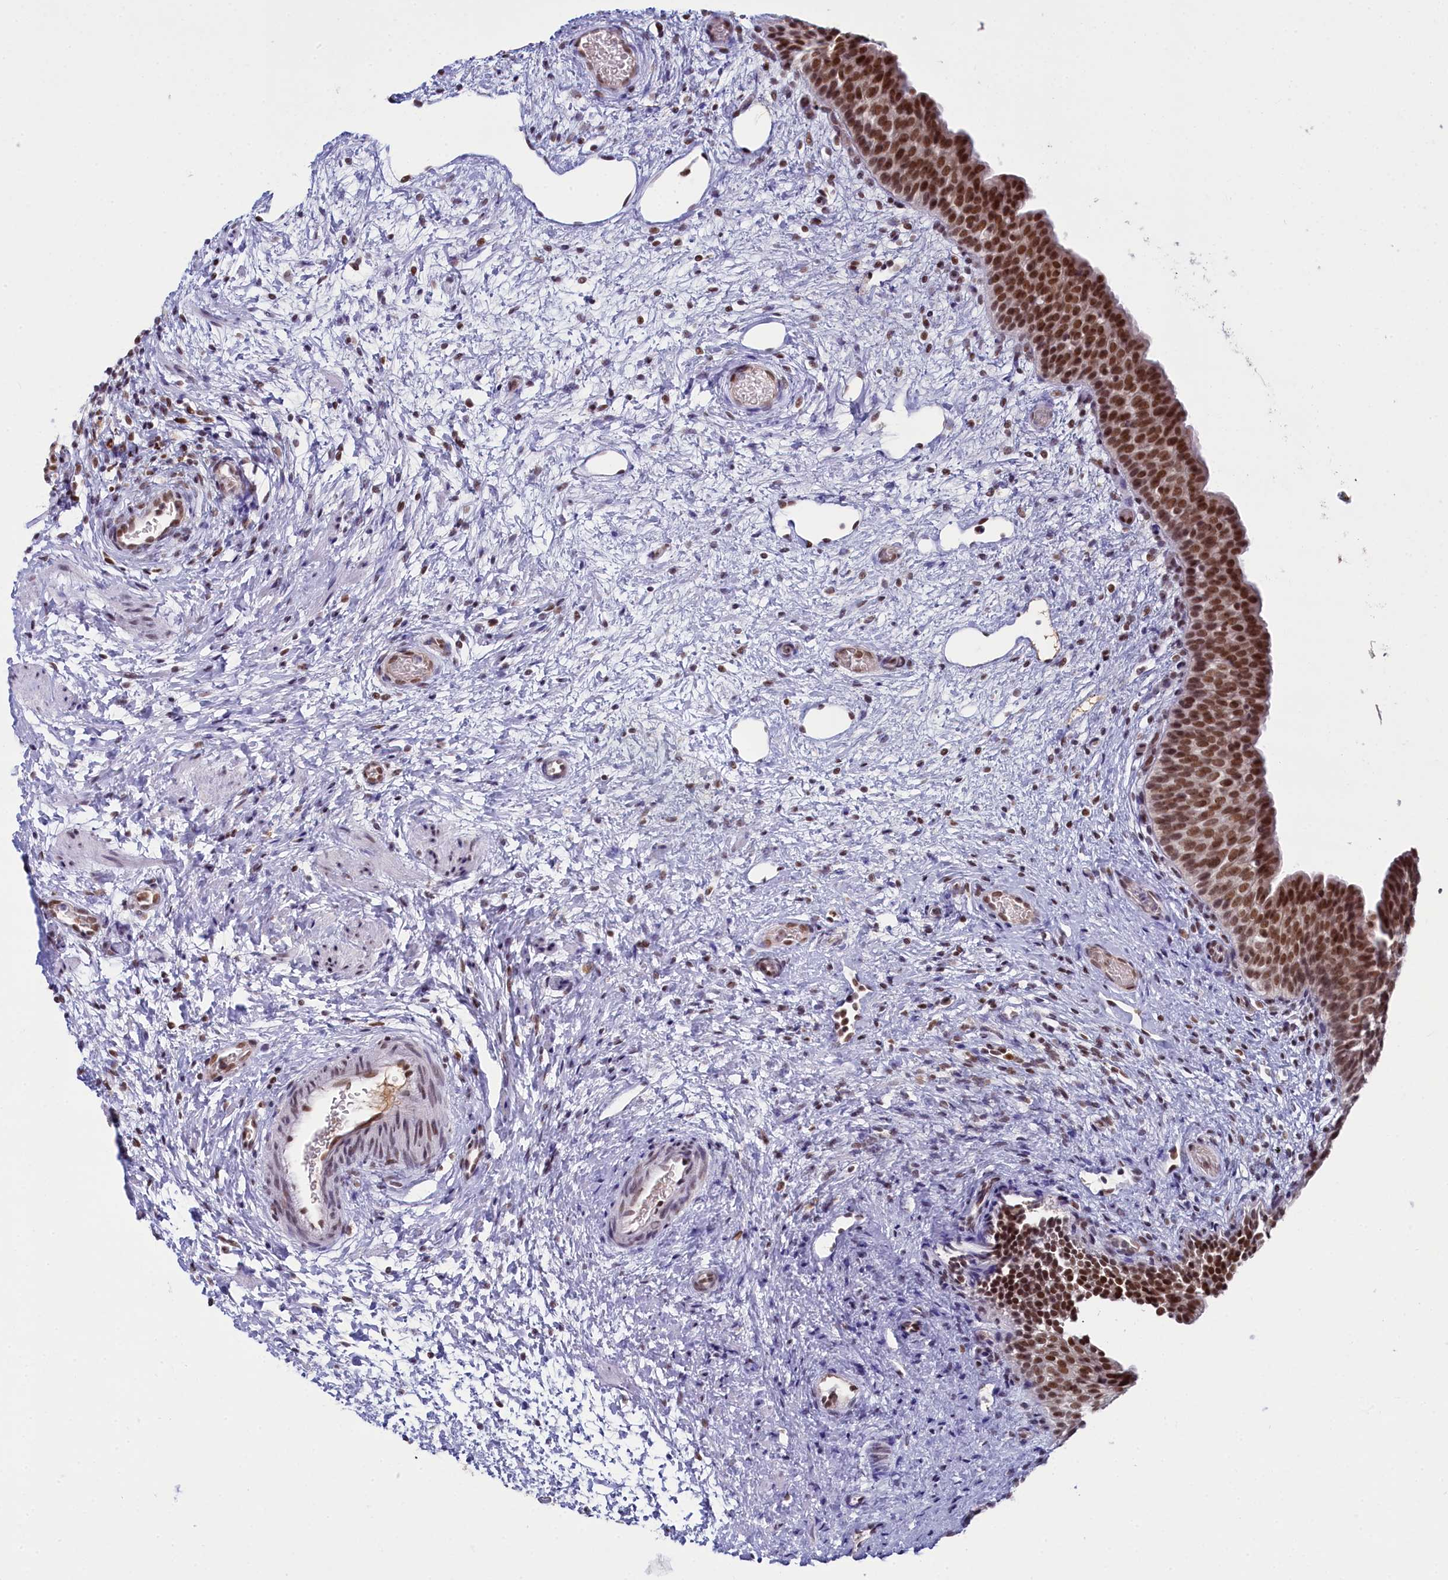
{"staining": {"intensity": "strong", "quantity": ">75%", "location": "nuclear"}, "tissue": "urinary bladder", "cell_type": "Urothelial cells", "image_type": "normal", "snomed": [{"axis": "morphology", "description": "Normal tissue, NOS"}, {"axis": "topography", "description": "Urinary bladder"}], "caption": "Immunohistochemical staining of unremarkable human urinary bladder shows high levels of strong nuclear positivity in approximately >75% of urothelial cells. (brown staining indicates protein expression, while blue staining denotes nuclei).", "gene": "PPHLN1", "patient": {"sex": "male", "age": 1}}